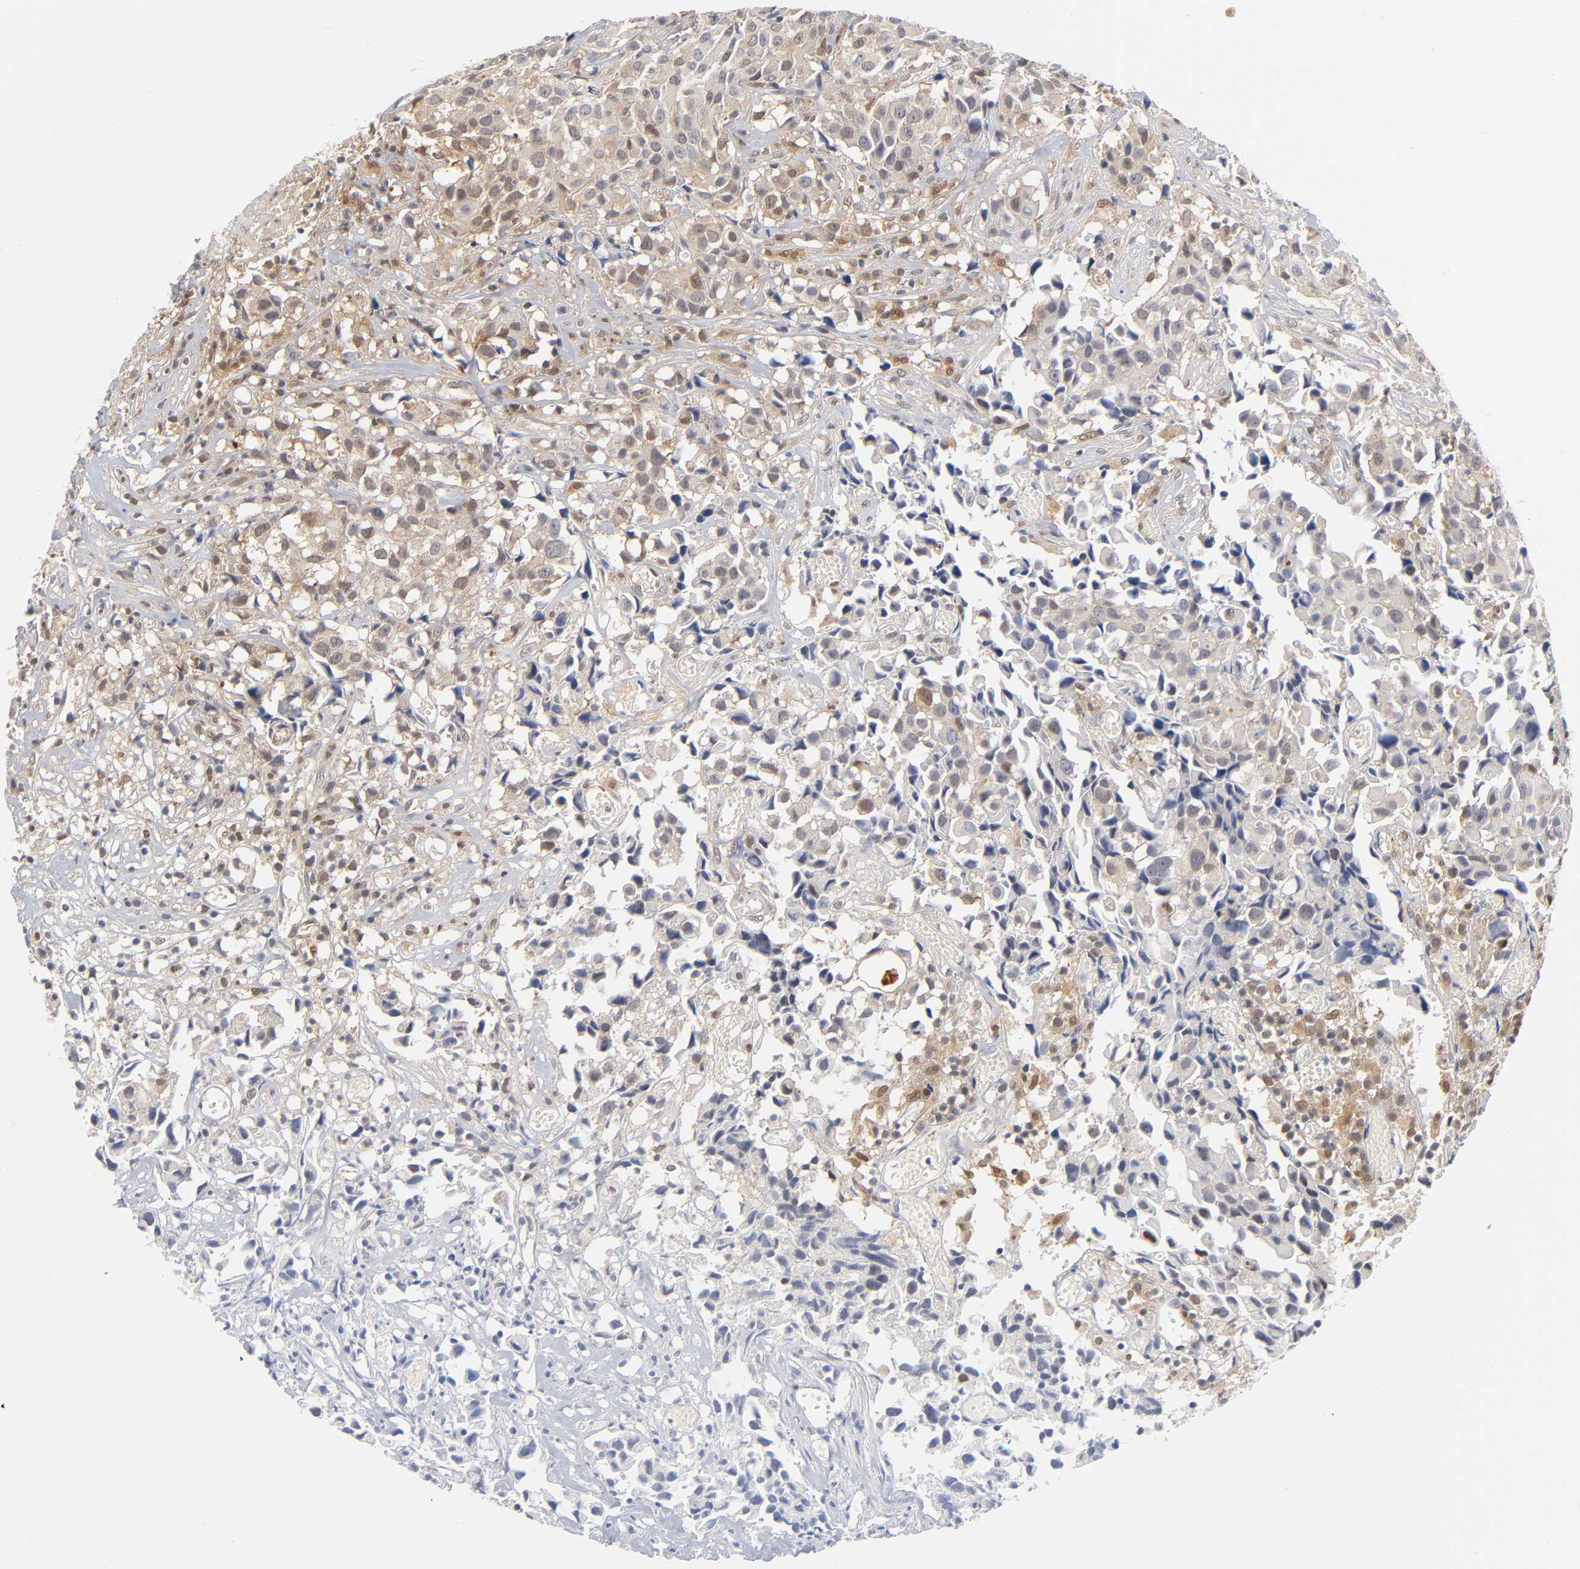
{"staining": {"intensity": "weak", "quantity": "25%-75%", "location": "cytoplasmic/membranous"}, "tissue": "urothelial cancer", "cell_type": "Tumor cells", "image_type": "cancer", "snomed": [{"axis": "morphology", "description": "Urothelial carcinoma, High grade"}, {"axis": "topography", "description": "Urinary bladder"}], "caption": "Brown immunohistochemical staining in high-grade urothelial carcinoma displays weak cytoplasmic/membranous expression in approximately 25%-75% of tumor cells. Immunohistochemistry stains the protein in brown and the nuclei are stained blue.", "gene": "DFFB", "patient": {"sex": "female", "age": 75}}